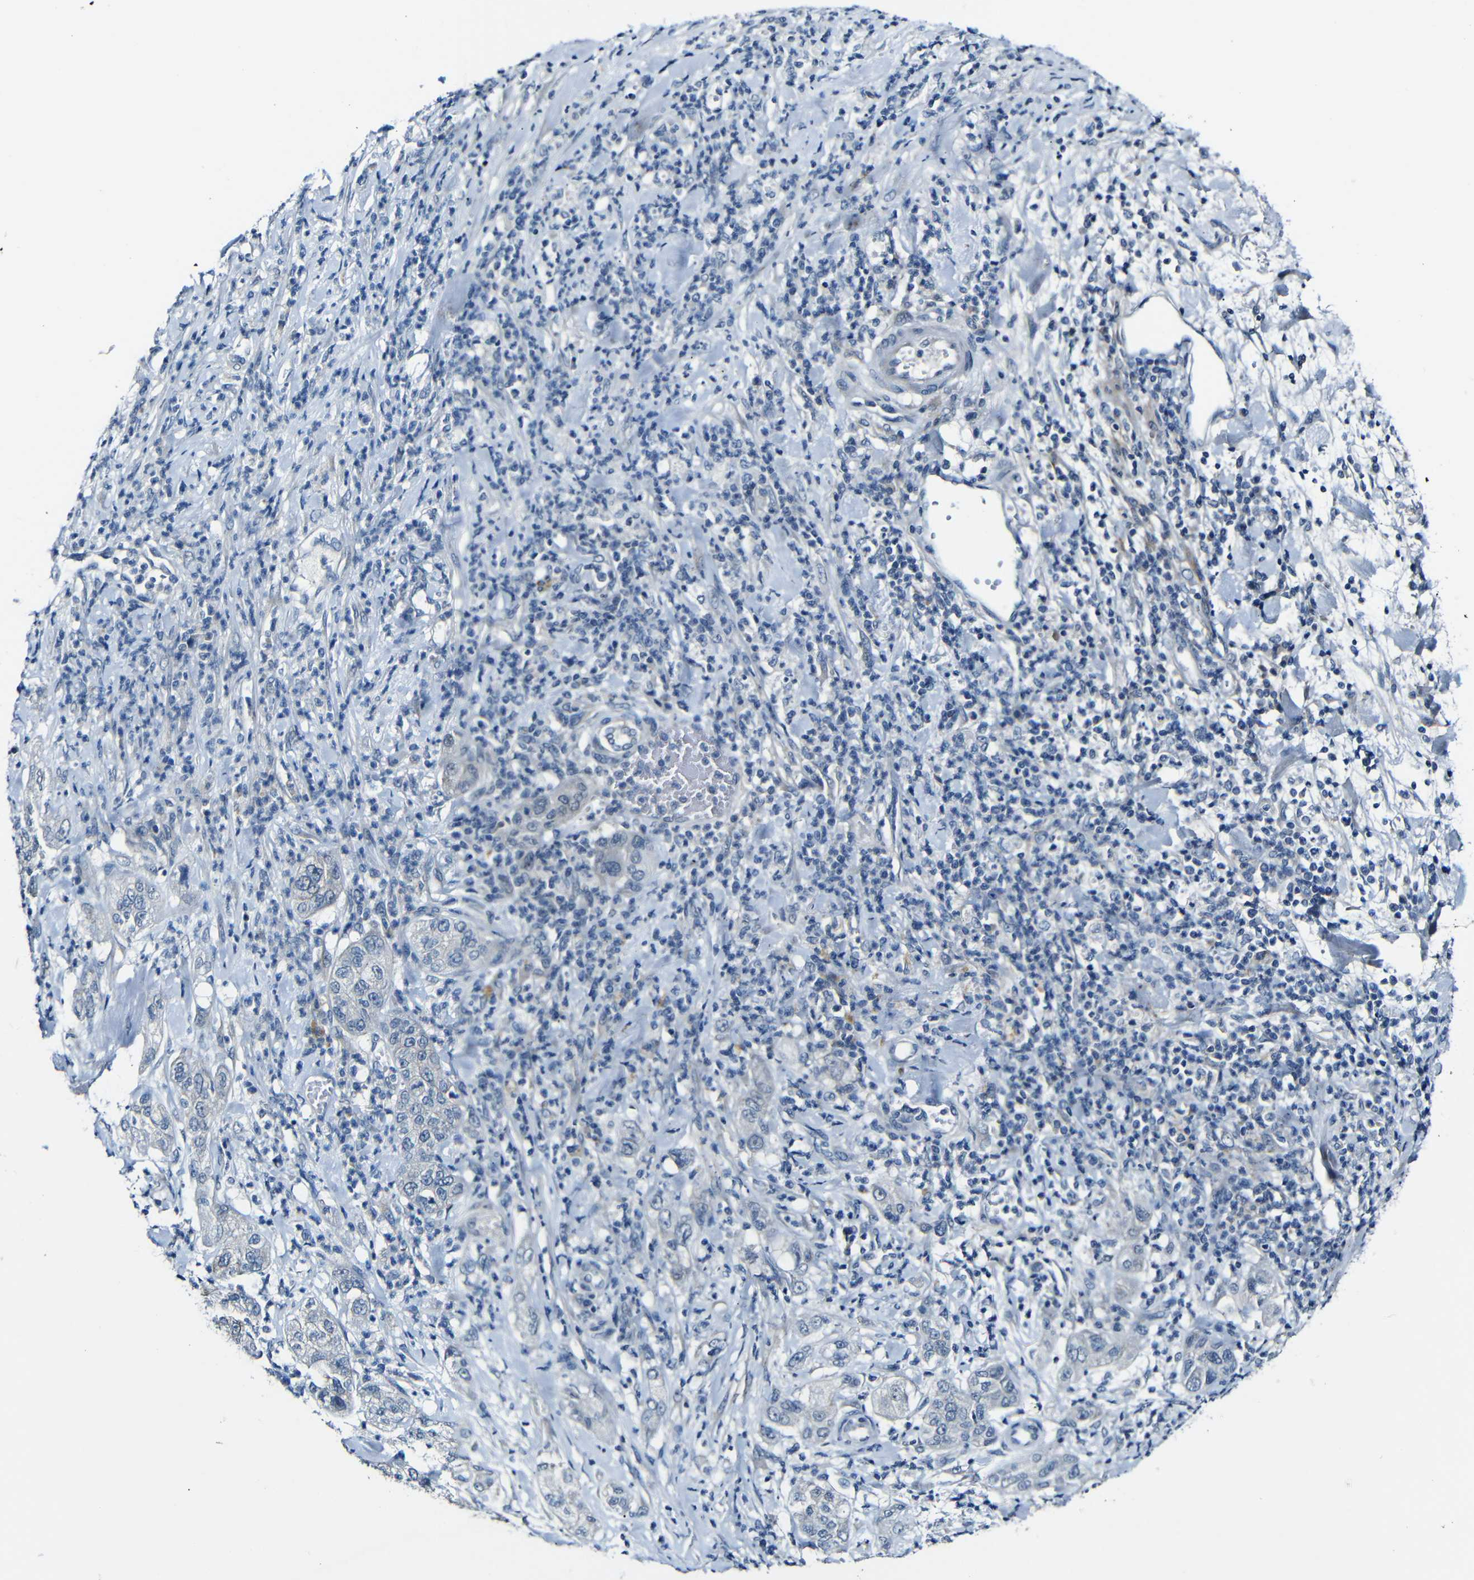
{"staining": {"intensity": "negative", "quantity": "none", "location": "none"}, "tissue": "pancreatic cancer", "cell_type": "Tumor cells", "image_type": "cancer", "snomed": [{"axis": "morphology", "description": "Adenocarcinoma, NOS"}, {"axis": "topography", "description": "Pancreas"}], "caption": "The photomicrograph displays no significant positivity in tumor cells of pancreatic cancer.", "gene": "ANK3", "patient": {"sex": "female", "age": 78}}